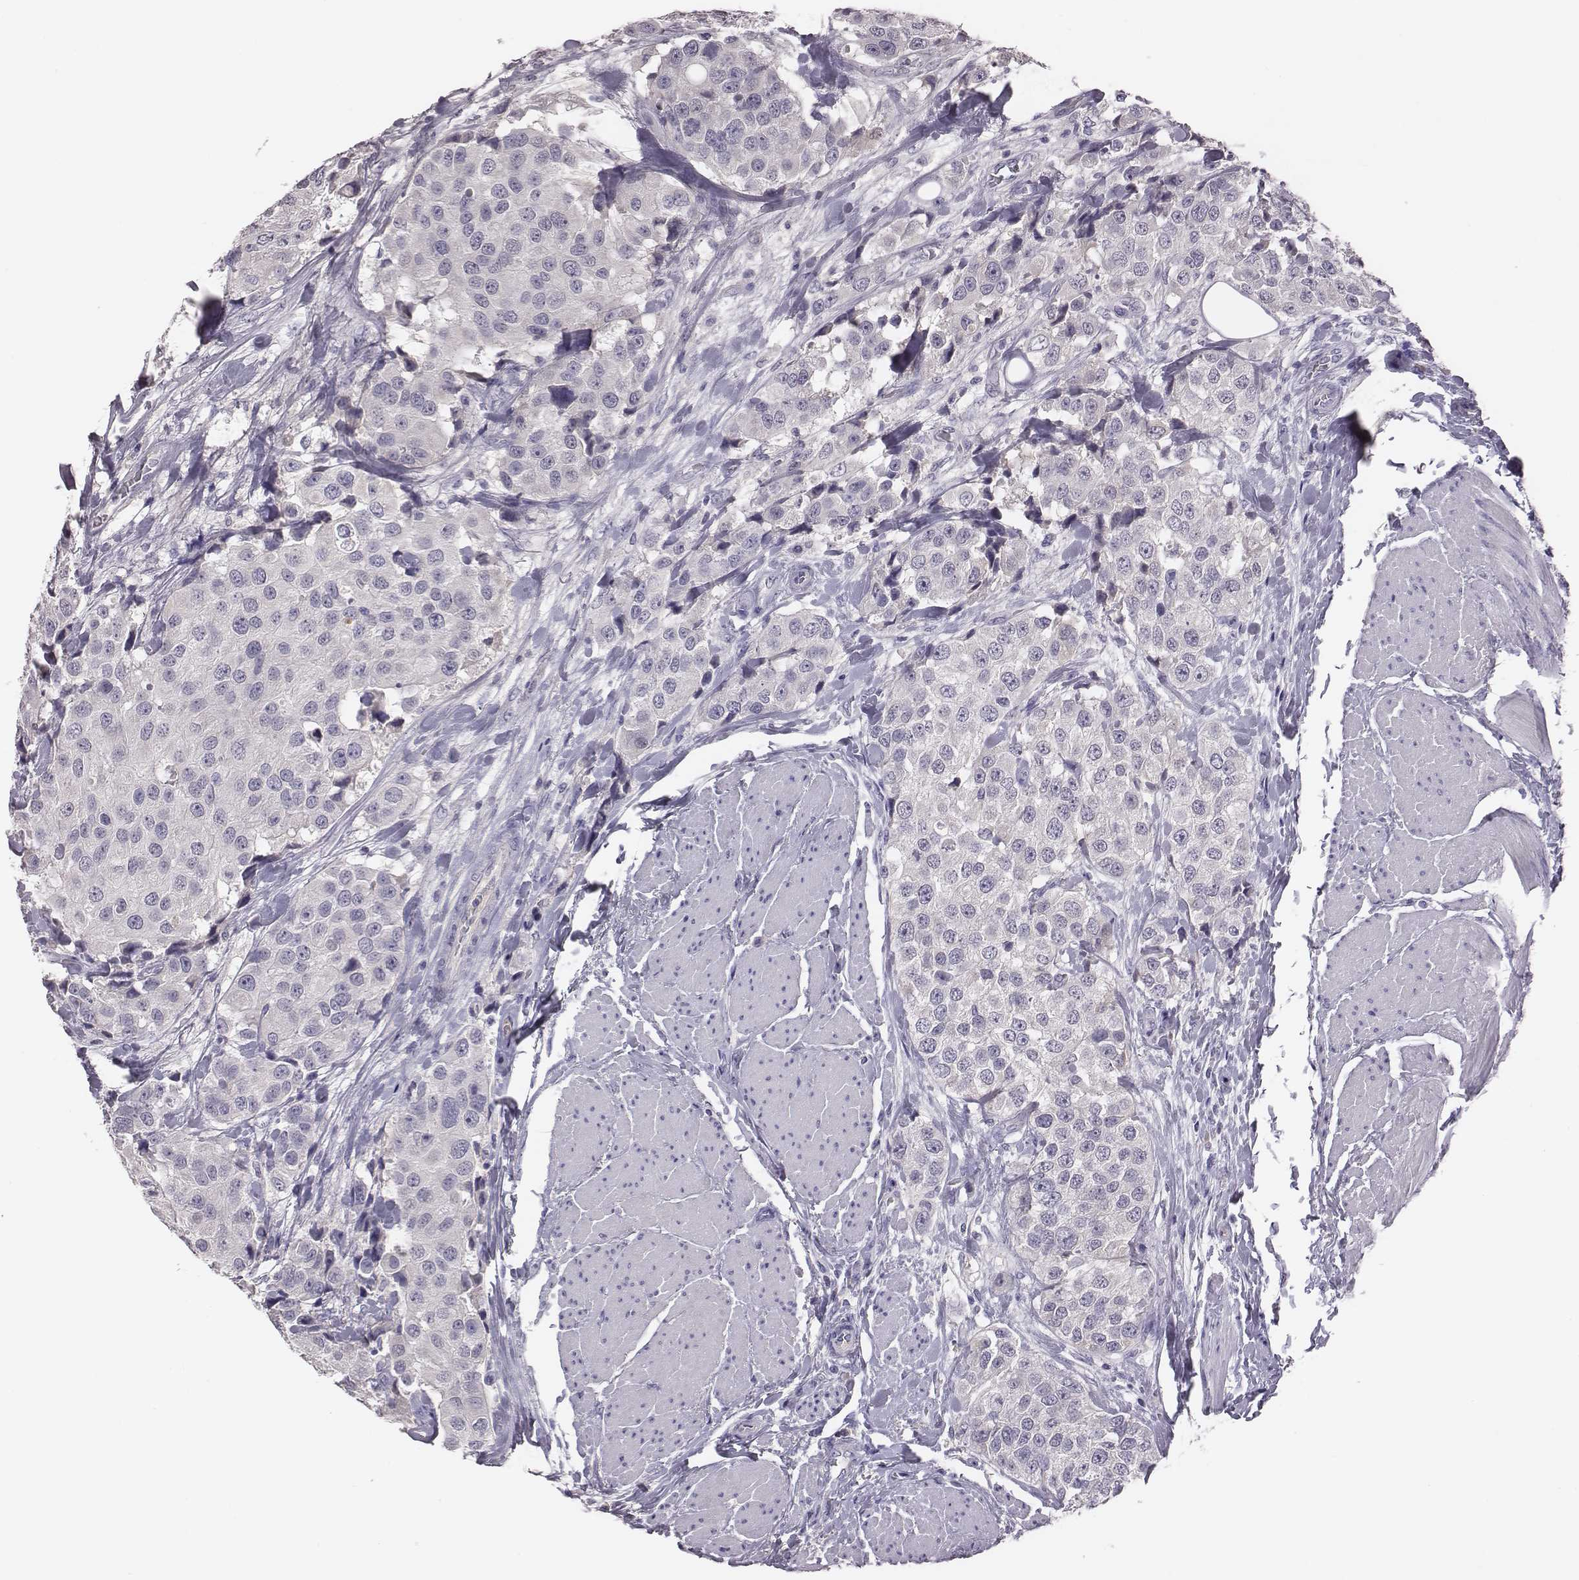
{"staining": {"intensity": "negative", "quantity": "none", "location": "none"}, "tissue": "urothelial cancer", "cell_type": "Tumor cells", "image_type": "cancer", "snomed": [{"axis": "morphology", "description": "Urothelial carcinoma, High grade"}, {"axis": "topography", "description": "Urinary bladder"}], "caption": "Tumor cells show no significant protein expression in urothelial cancer. (DAB (3,3'-diaminobenzidine) IHC with hematoxylin counter stain).", "gene": "EN1", "patient": {"sex": "female", "age": 64}}